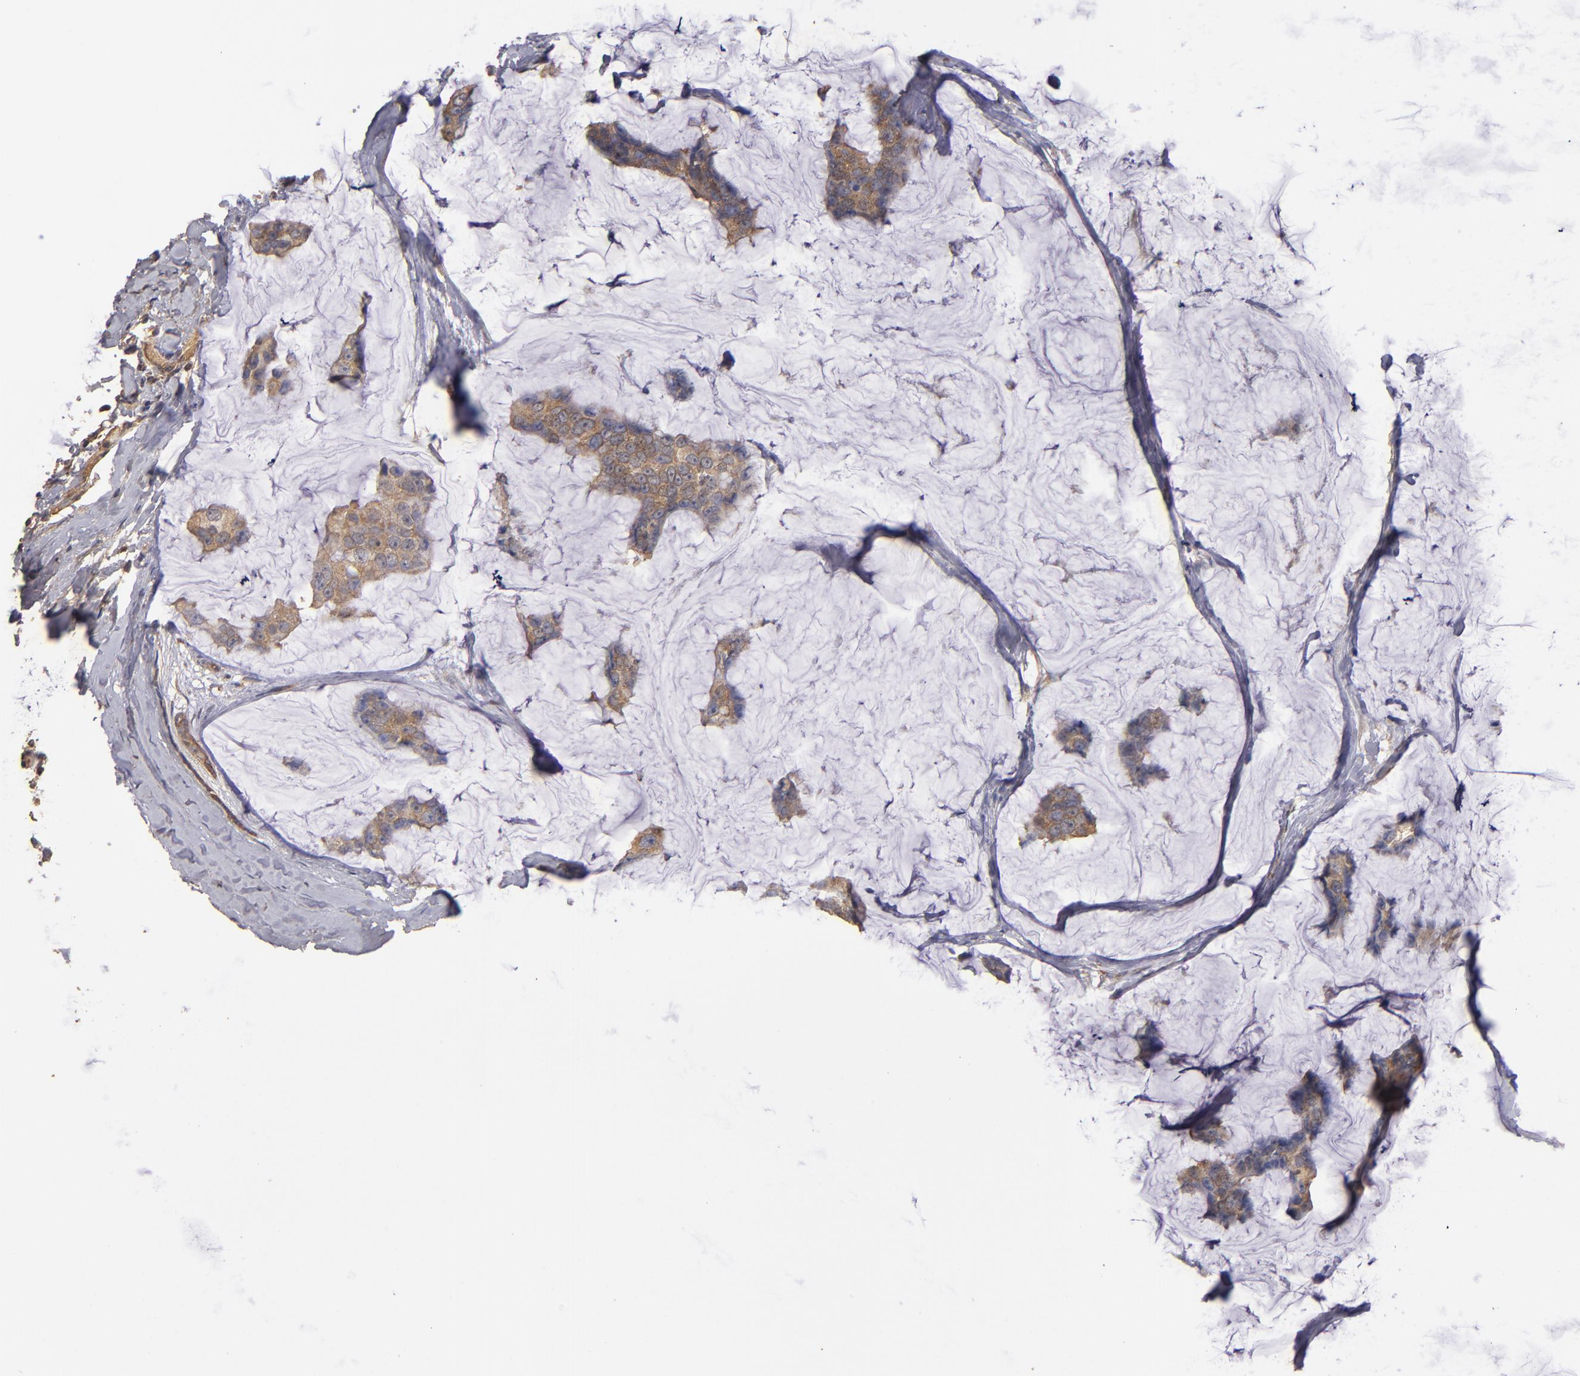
{"staining": {"intensity": "strong", "quantity": ">75%", "location": "cytoplasmic/membranous"}, "tissue": "breast cancer", "cell_type": "Tumor cells", "image_type": "cancer", "snomed": [{"axis": "morphology", "description": "Normal tissue, NOS"}, {"axis": "morphology", "description": "Duct carcinoma"}, {"axis": "topography", "description": "Breast"}], "caption": "Breast cancer (infiltrating ductal carcinoma) tissue demonstrates strong cytoplasmic/membranous expression in about >75% of tumor cells, visualized by immunohistochemistry.", "gene": "DIPK2B", "patient": {"sex": "female", "age": 50}}